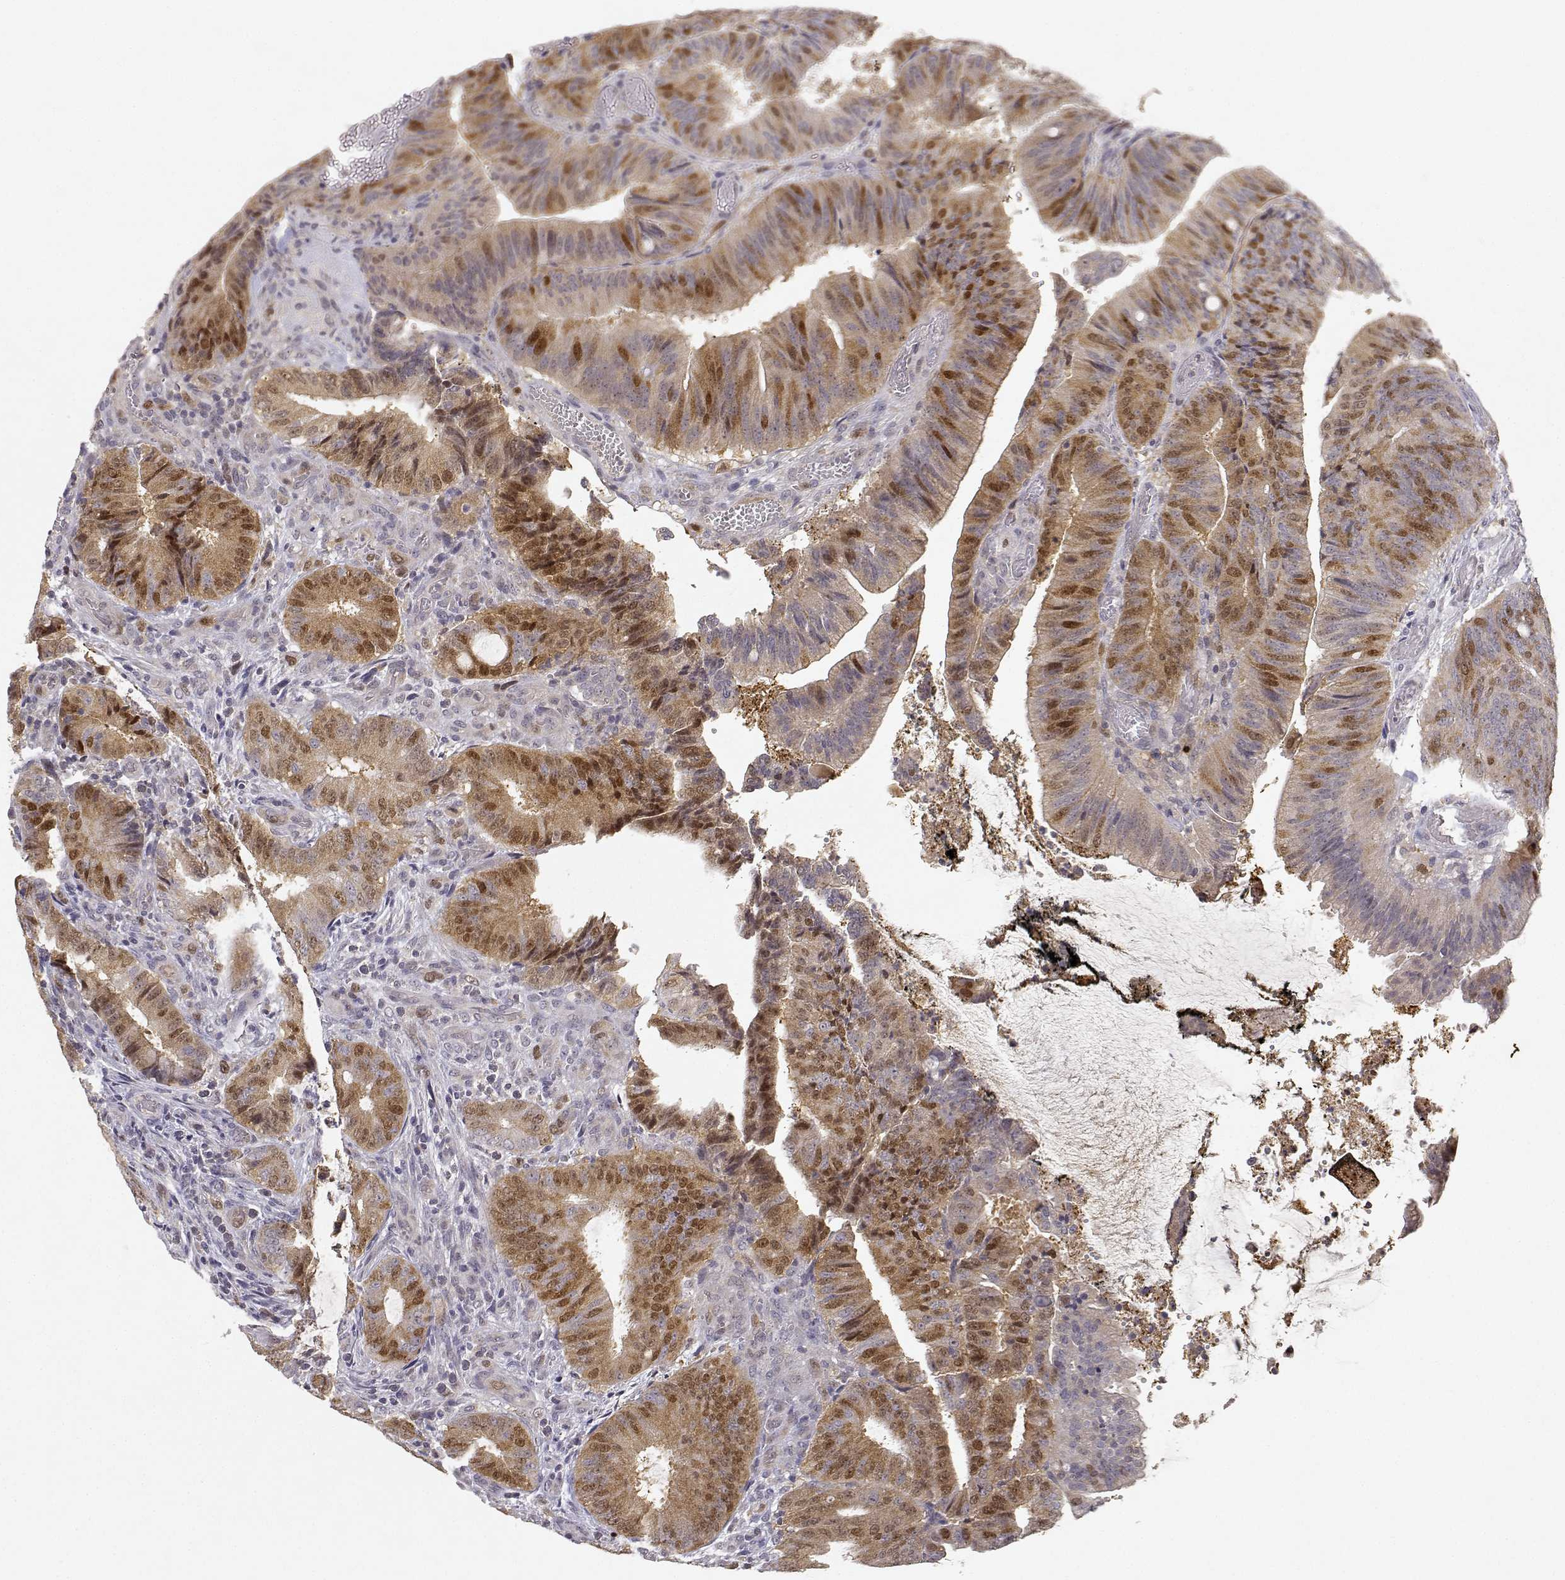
{"staining": {"intensity": "moderate", "quantity": ">75%", "location": "cytoplasmic/membranous,nuclear"}, "tissue": "colorectal cancer", "cell_type": "Tumor cells", "image_type": "cancer", "snomed": [{"axis": "morphology", "description": "Adenocarcinoma, NOS"}, {"axis": "topography", "description": "Colon"}], "caption": "Colorectal adenocarcinoma stained with DAB (3,3'-diaminobenzidine) IHC demonstrates medium levels of moderate cytoplasmic/membranous and nuclear staining in about >75% of tumor cells. (brown staining indicates protein expression, while blue staining denotes nuclei).", "gene": "RAD51", "patient": {"sex": "female", "age": 43}}